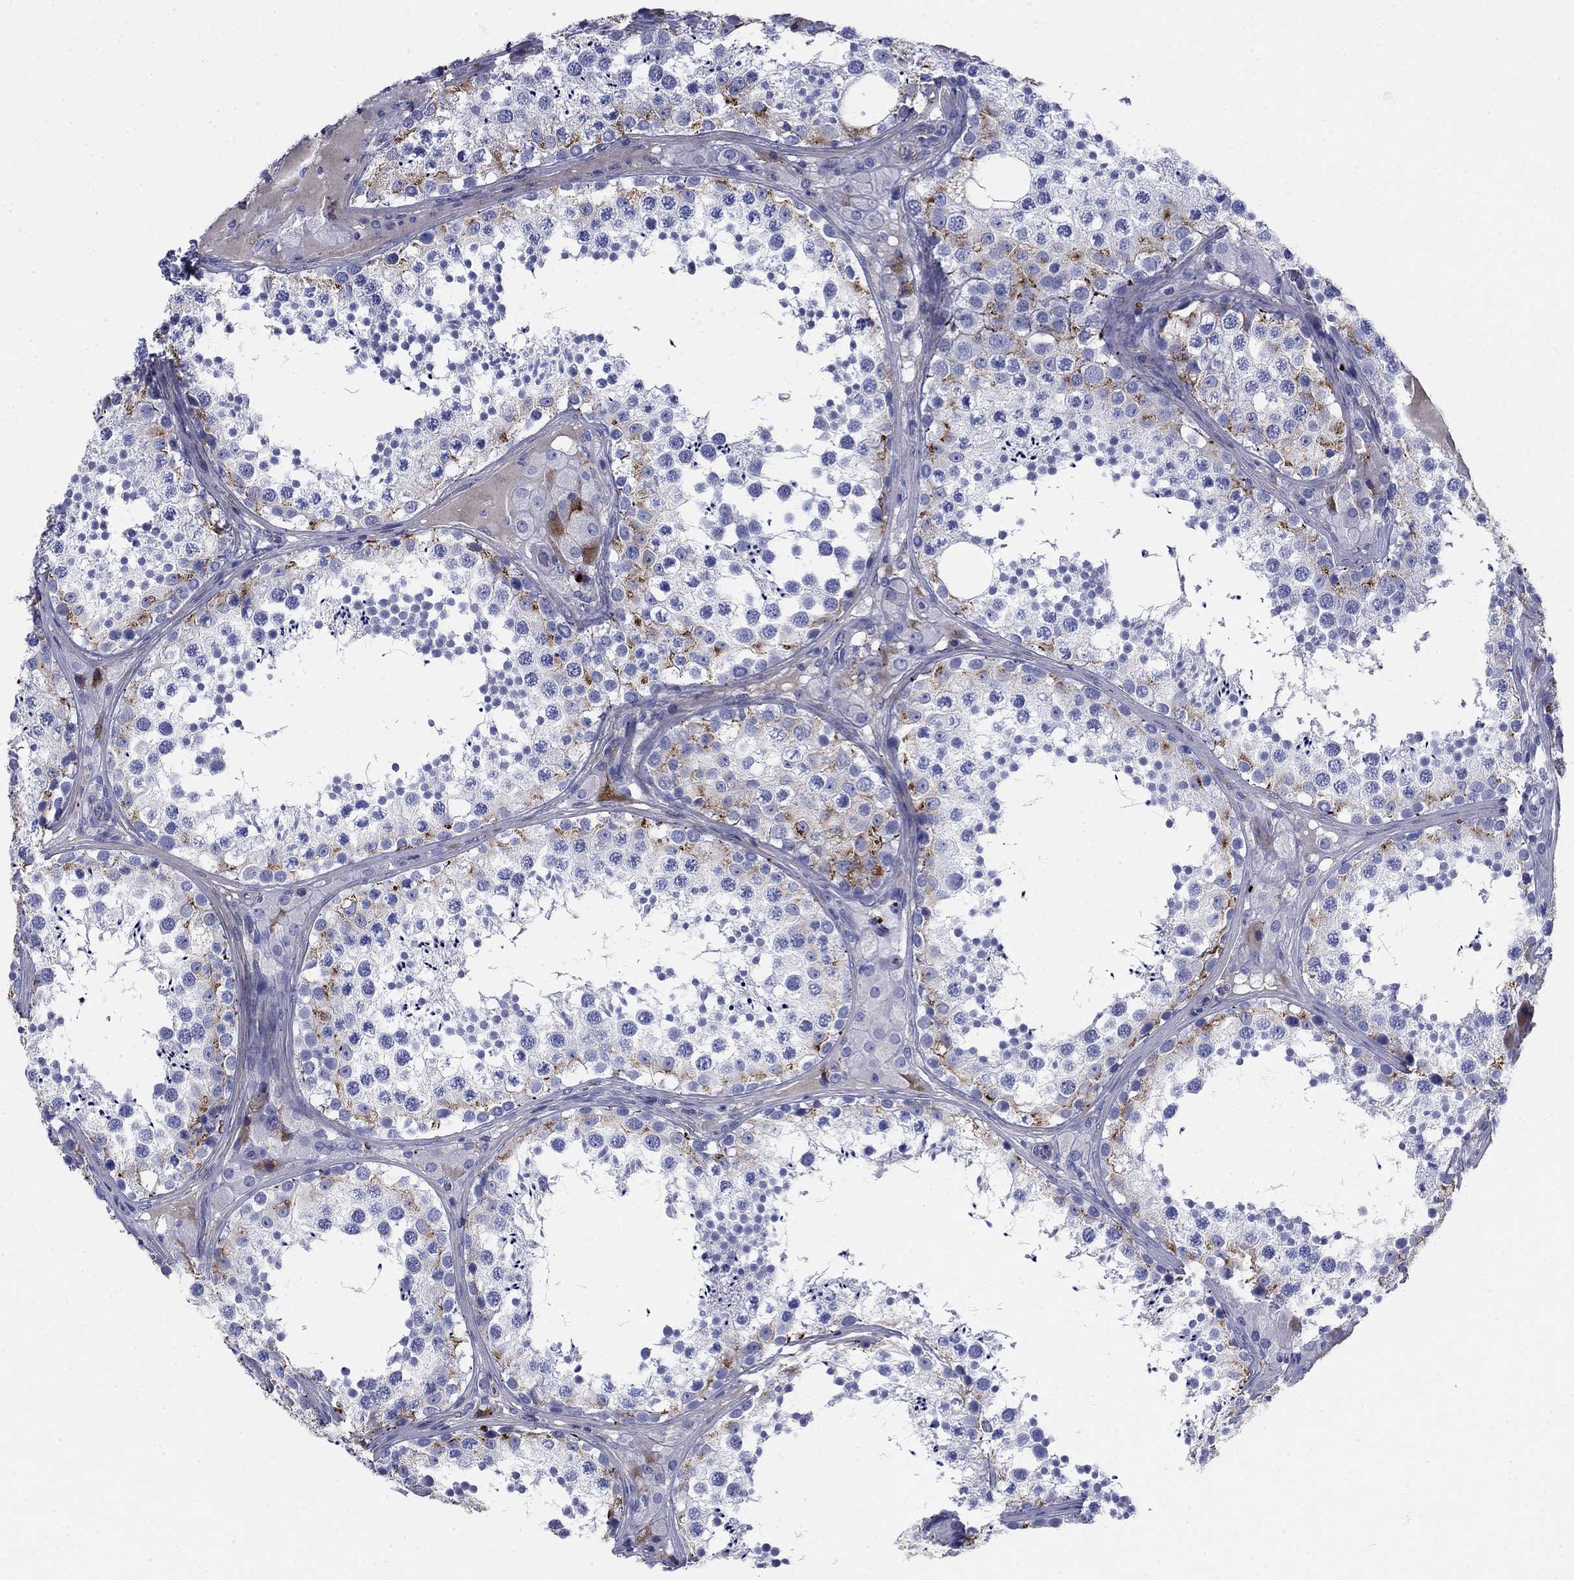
{"staining": {"intensity": "moderate", "quantity": "<25%", "location": "cytoplasmic/membranous"}, "tissue": "testis", "cell_type": "Cells in seminiferous ducts", "image_type": "normal", "snomed": [{"axis": "morphology", "description": "Normal tissue, NOS"}, {"axis": "topography", "description": "Testis"}], "caption": "Moderate cytoplasmic/membranous protein expression is identified in approximately <25% of cells in seminiferous ducts in testis. The protein of interest is shown in brown color, while the nuclei are stained blue.", "gene": "VTN", "patient": {"sex": "male", "age": 34}}